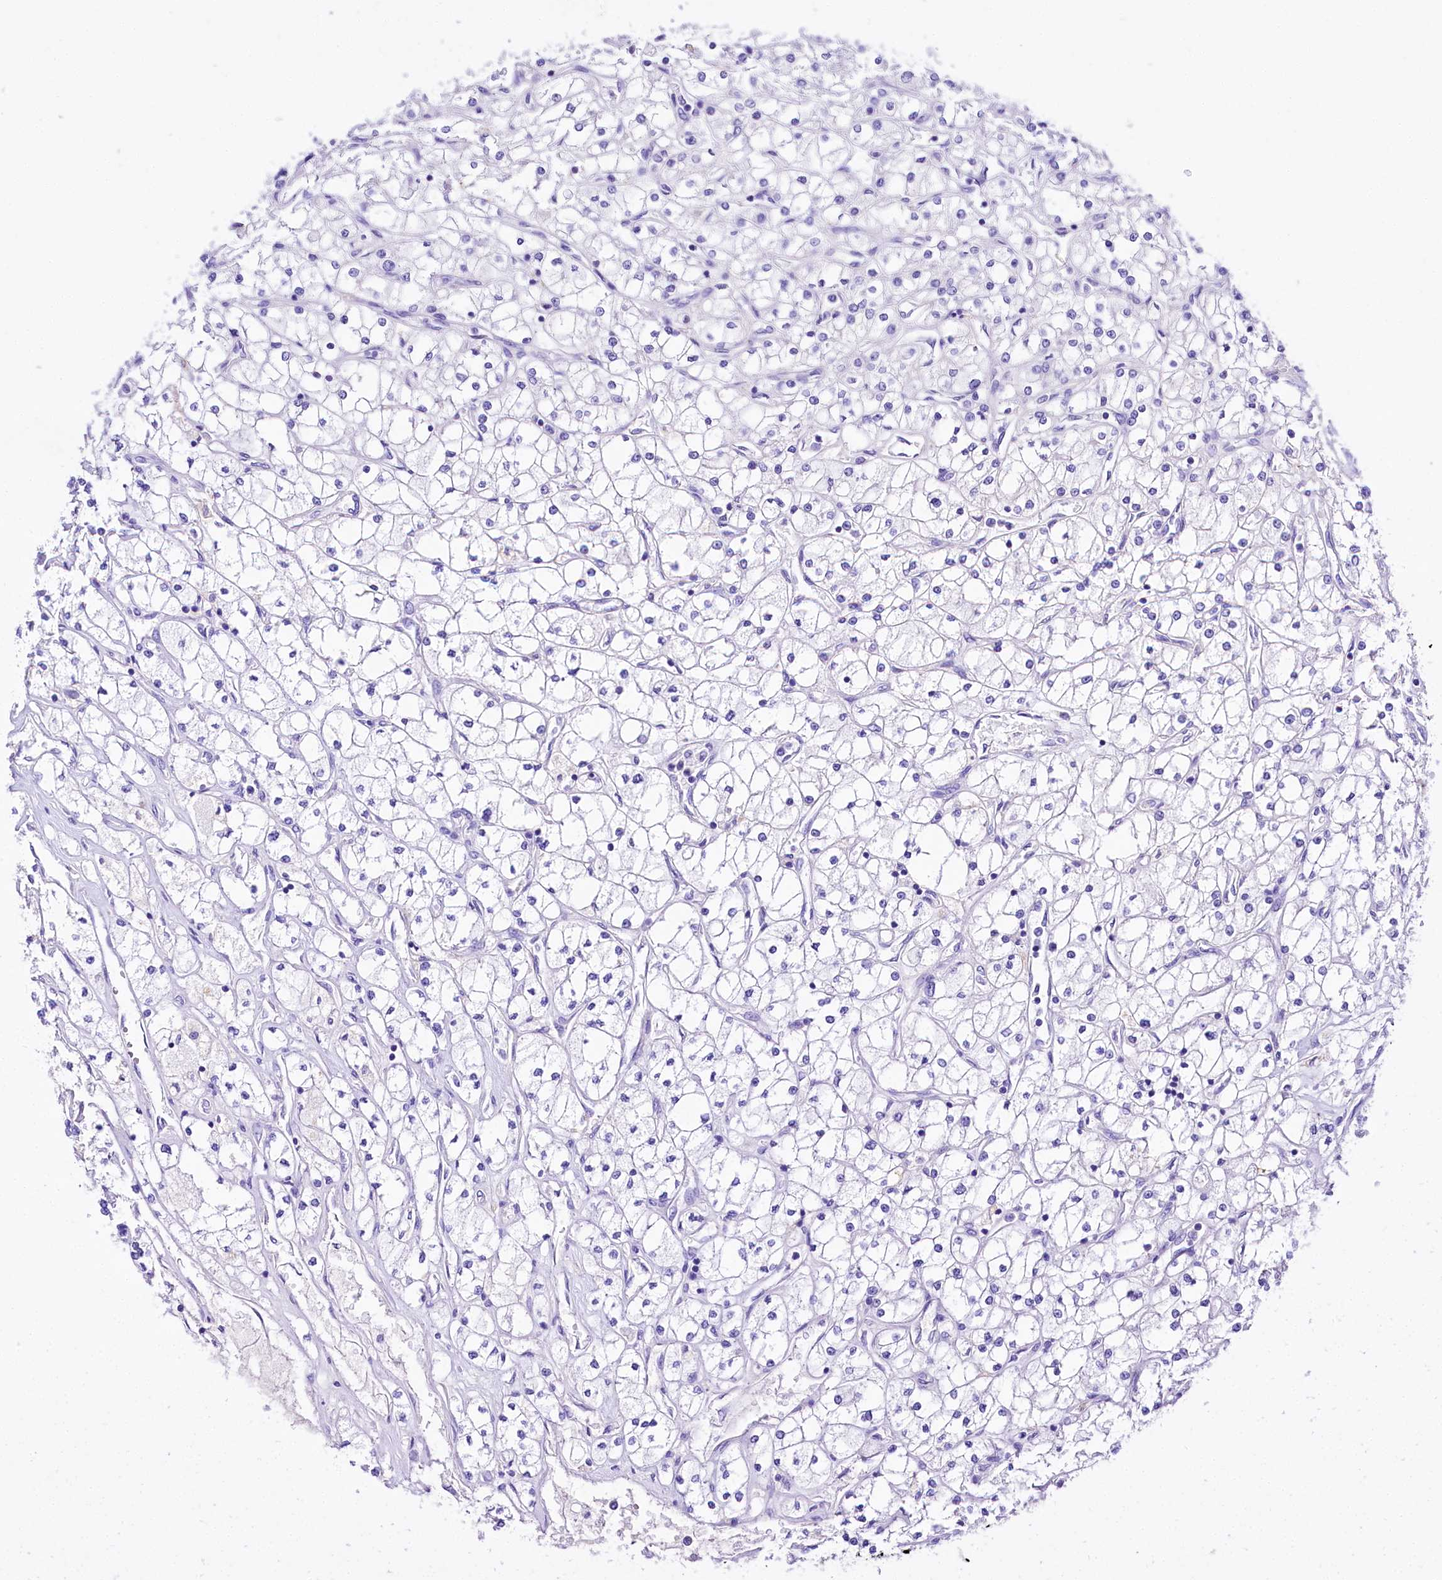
{"staining": {"intensity": "negative", "quantity": "none", "location": "none"}, "tissue": "renal cancer", "cell_type": "Tumor cells", "image_type": "cancer", "snomed": [{"axis": "morphology", "description": "Adenocarcinoma, NOS"}, {"axis": "topography", "description": "Kidney"}], "caption": "Micrograph shows no protein positivity in tumor cells of renal cancer (adenocarcinoma) tissue.", "gene": "A2ML1", "patient": {"sex": "male", "age": 80}}